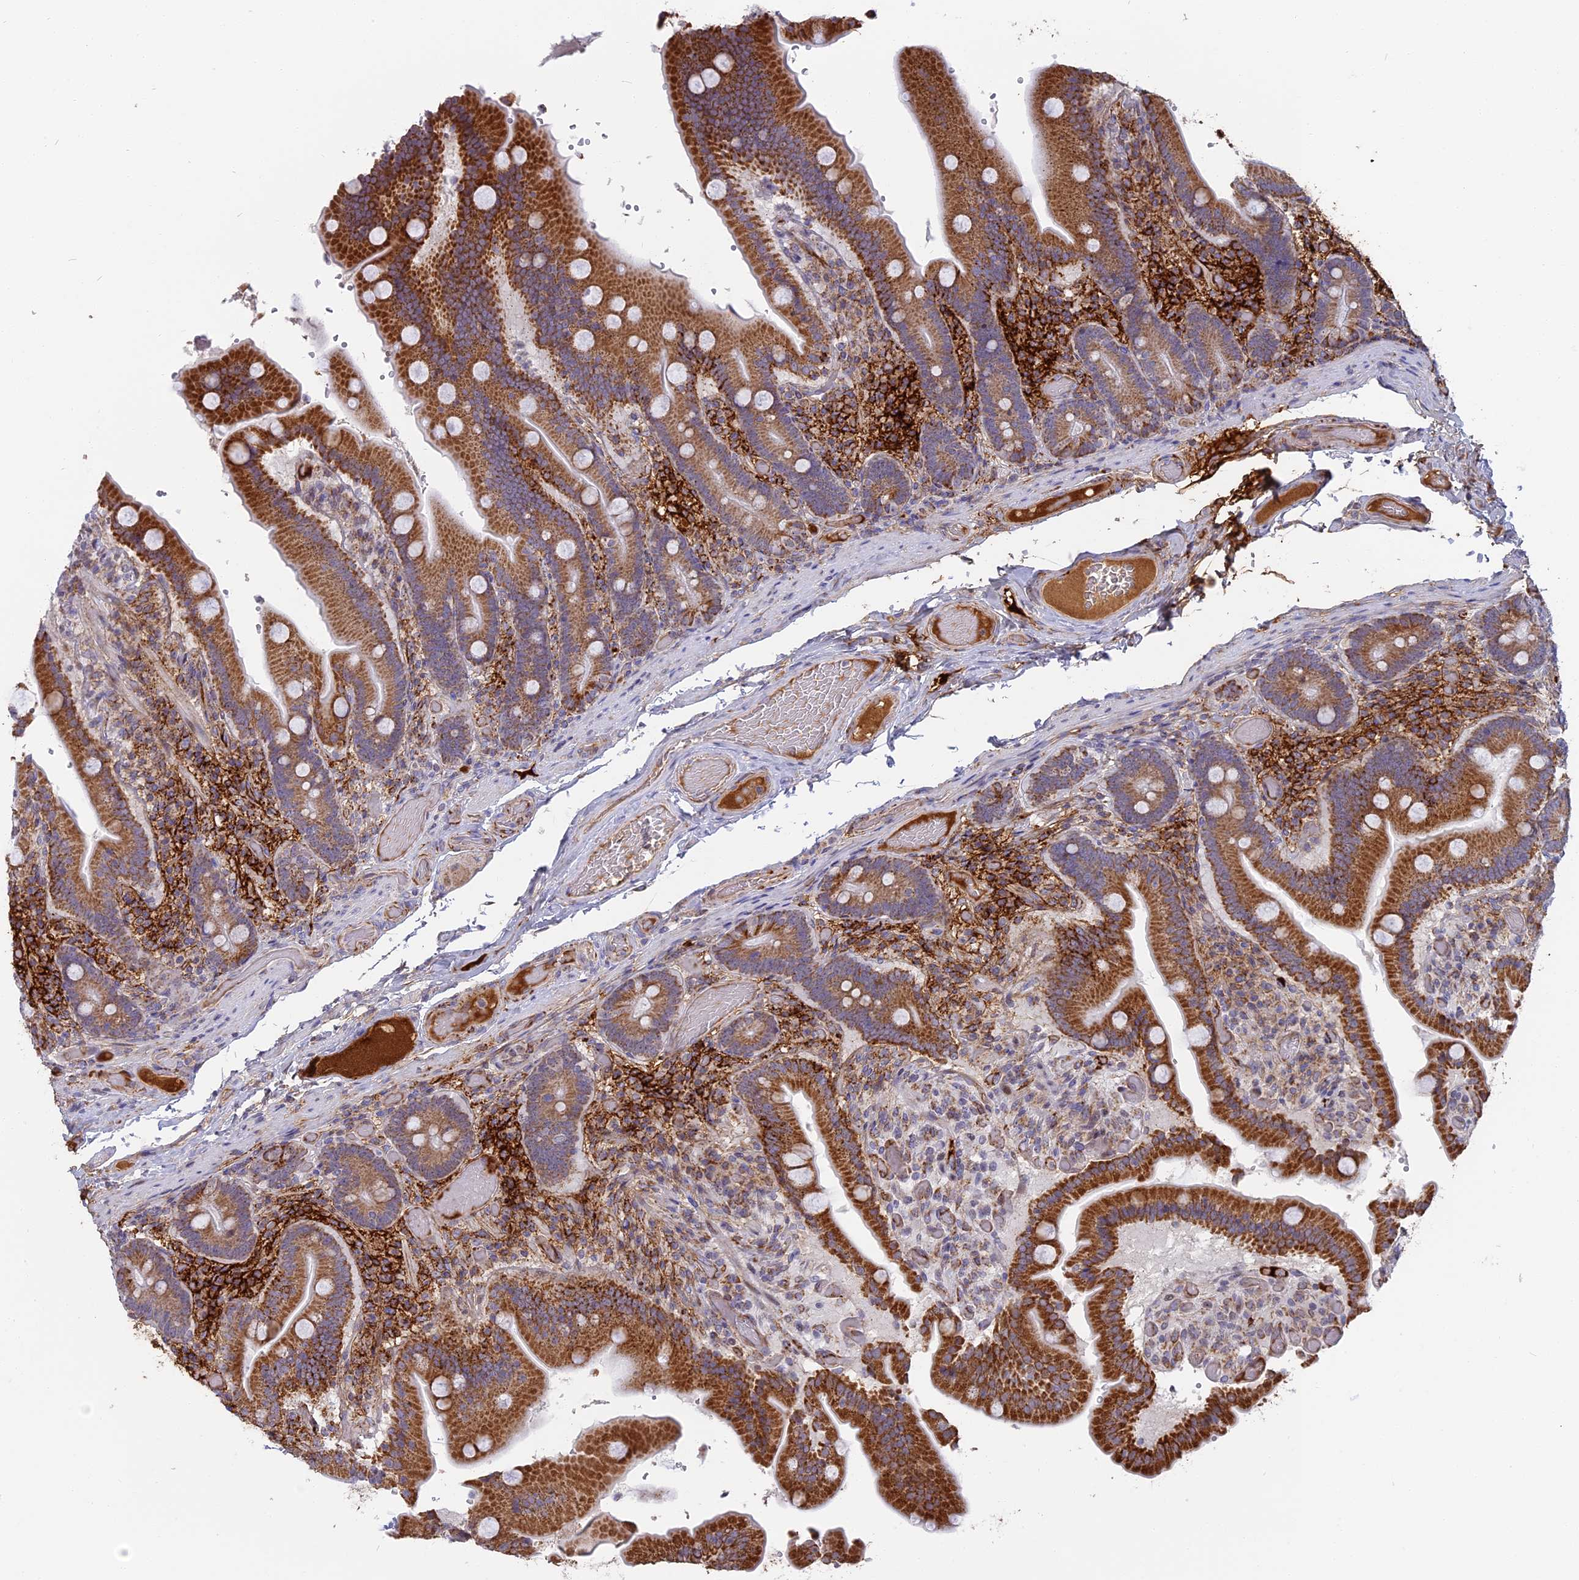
{"staining": {"intensity": "strong", "quantity": ">75%", "location": "cytoplasmic/membranous"}, "tissue": "duodenum", "cell_type": "Glandular cells", "image_type": "normal", "snomed": [{"axis": "morphology", "description": "Normal tissue, NOS"}, {"axis": "topography", "description": "Duodenum"}], "caption": "A micrograph of human duodenum stained for a protein demonstrates strong cytoplasmic/membranous brown staining in glandular cells. (IHC, brightfield microscopy, high magnification).", "gene": "DTWD1", "patient": {"sex": "female", "age": 62}}